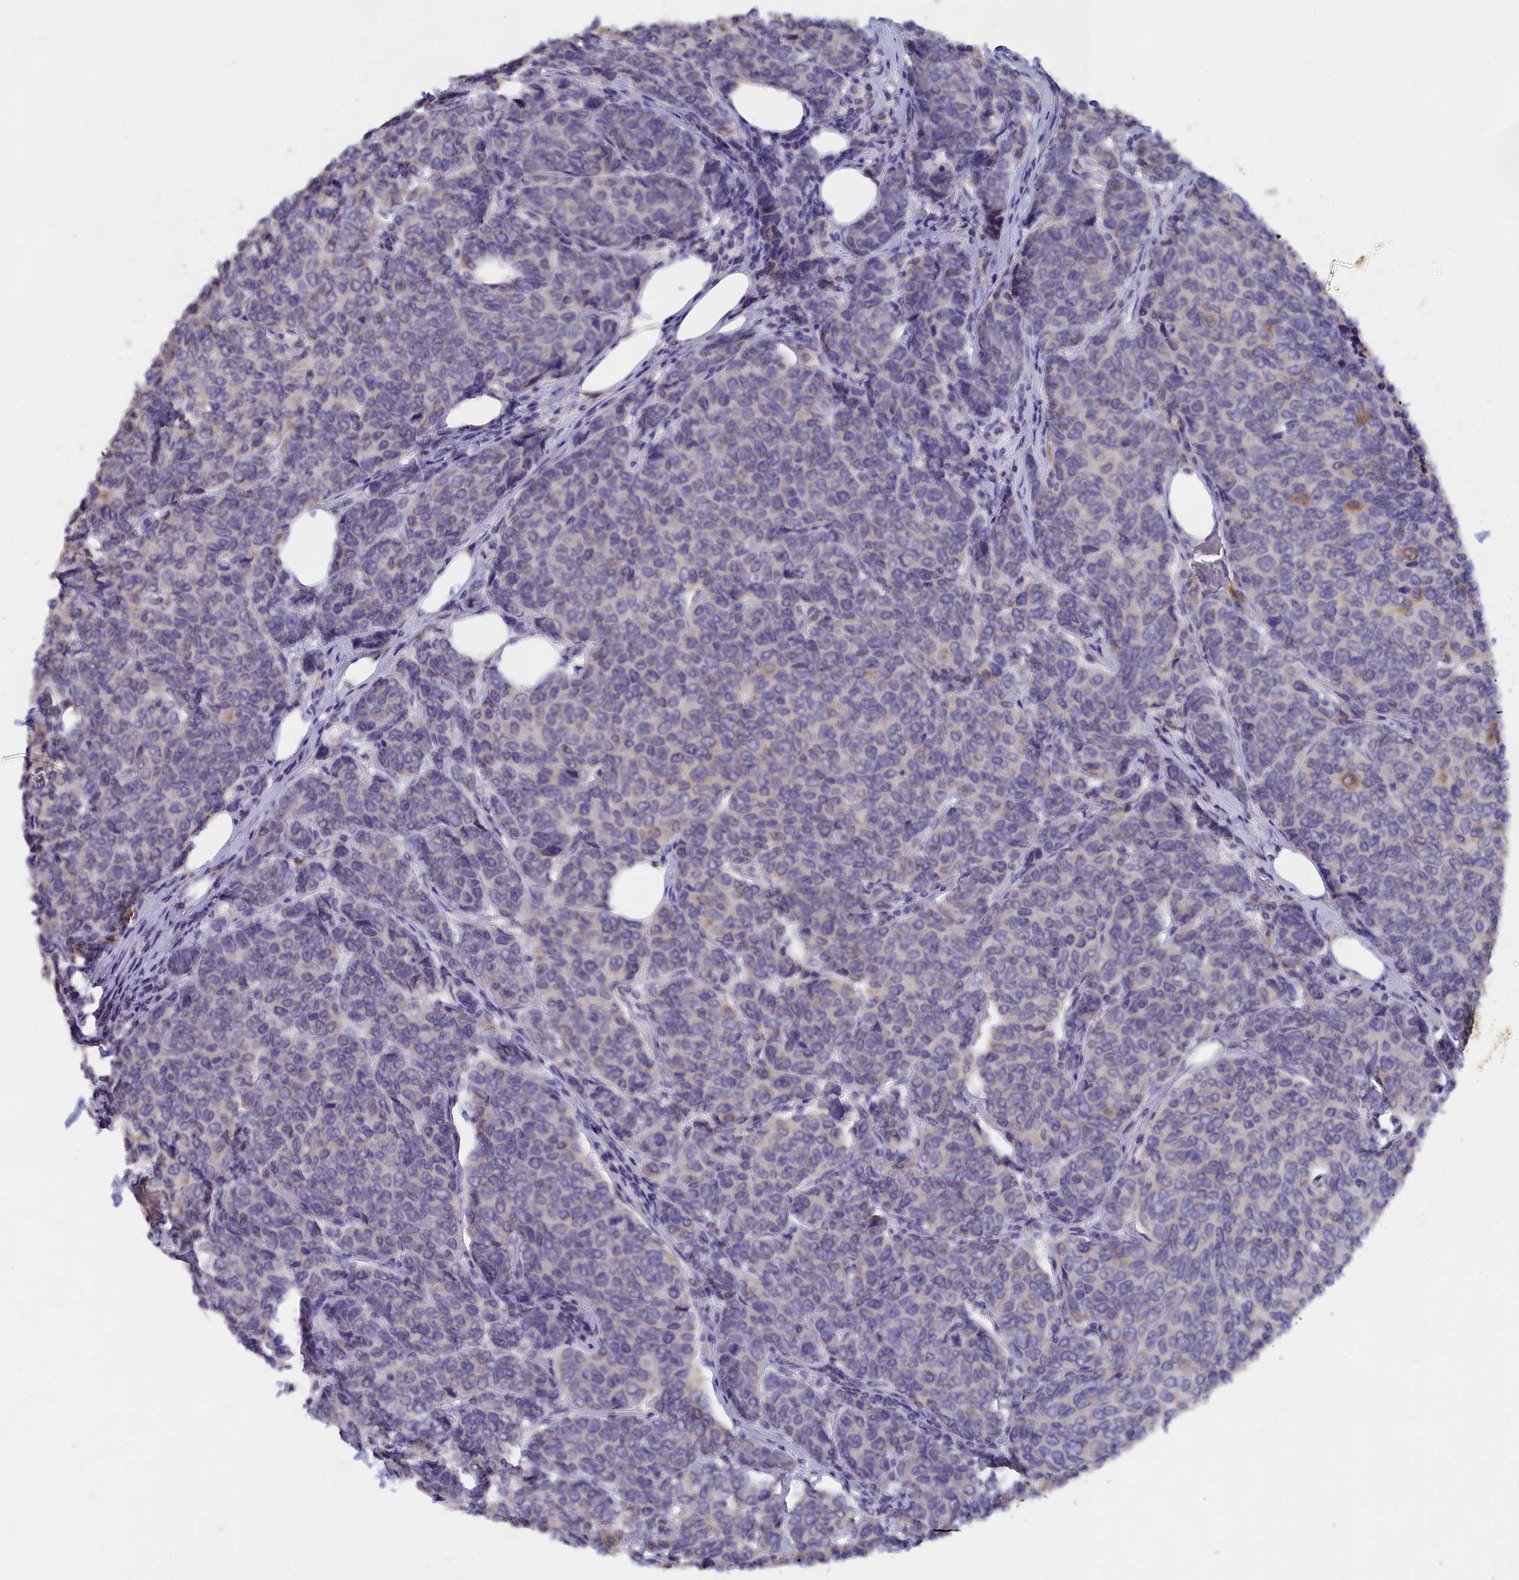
{"staining": {"intensity": "weak", "quantity": "<25%", "location": "cytoplasmic/membranous"}, "tissue": "breast cancer", "cell_type": "Tumor cells", "image_type": "cancer", "snomed": [{"axis": "morphology", "description": "Duct carcinoma"}, {"axis": "topography", "description": "Breast"}], "caption": "Immunohistochemistry (IHC) photomicrograph of invasive ductal carcinoma (breast) stained for a protein (brown), which reveals no staining in tumor cells.", "gene": "LRIF1", "patient": {"sex": "female", "age": 55}}